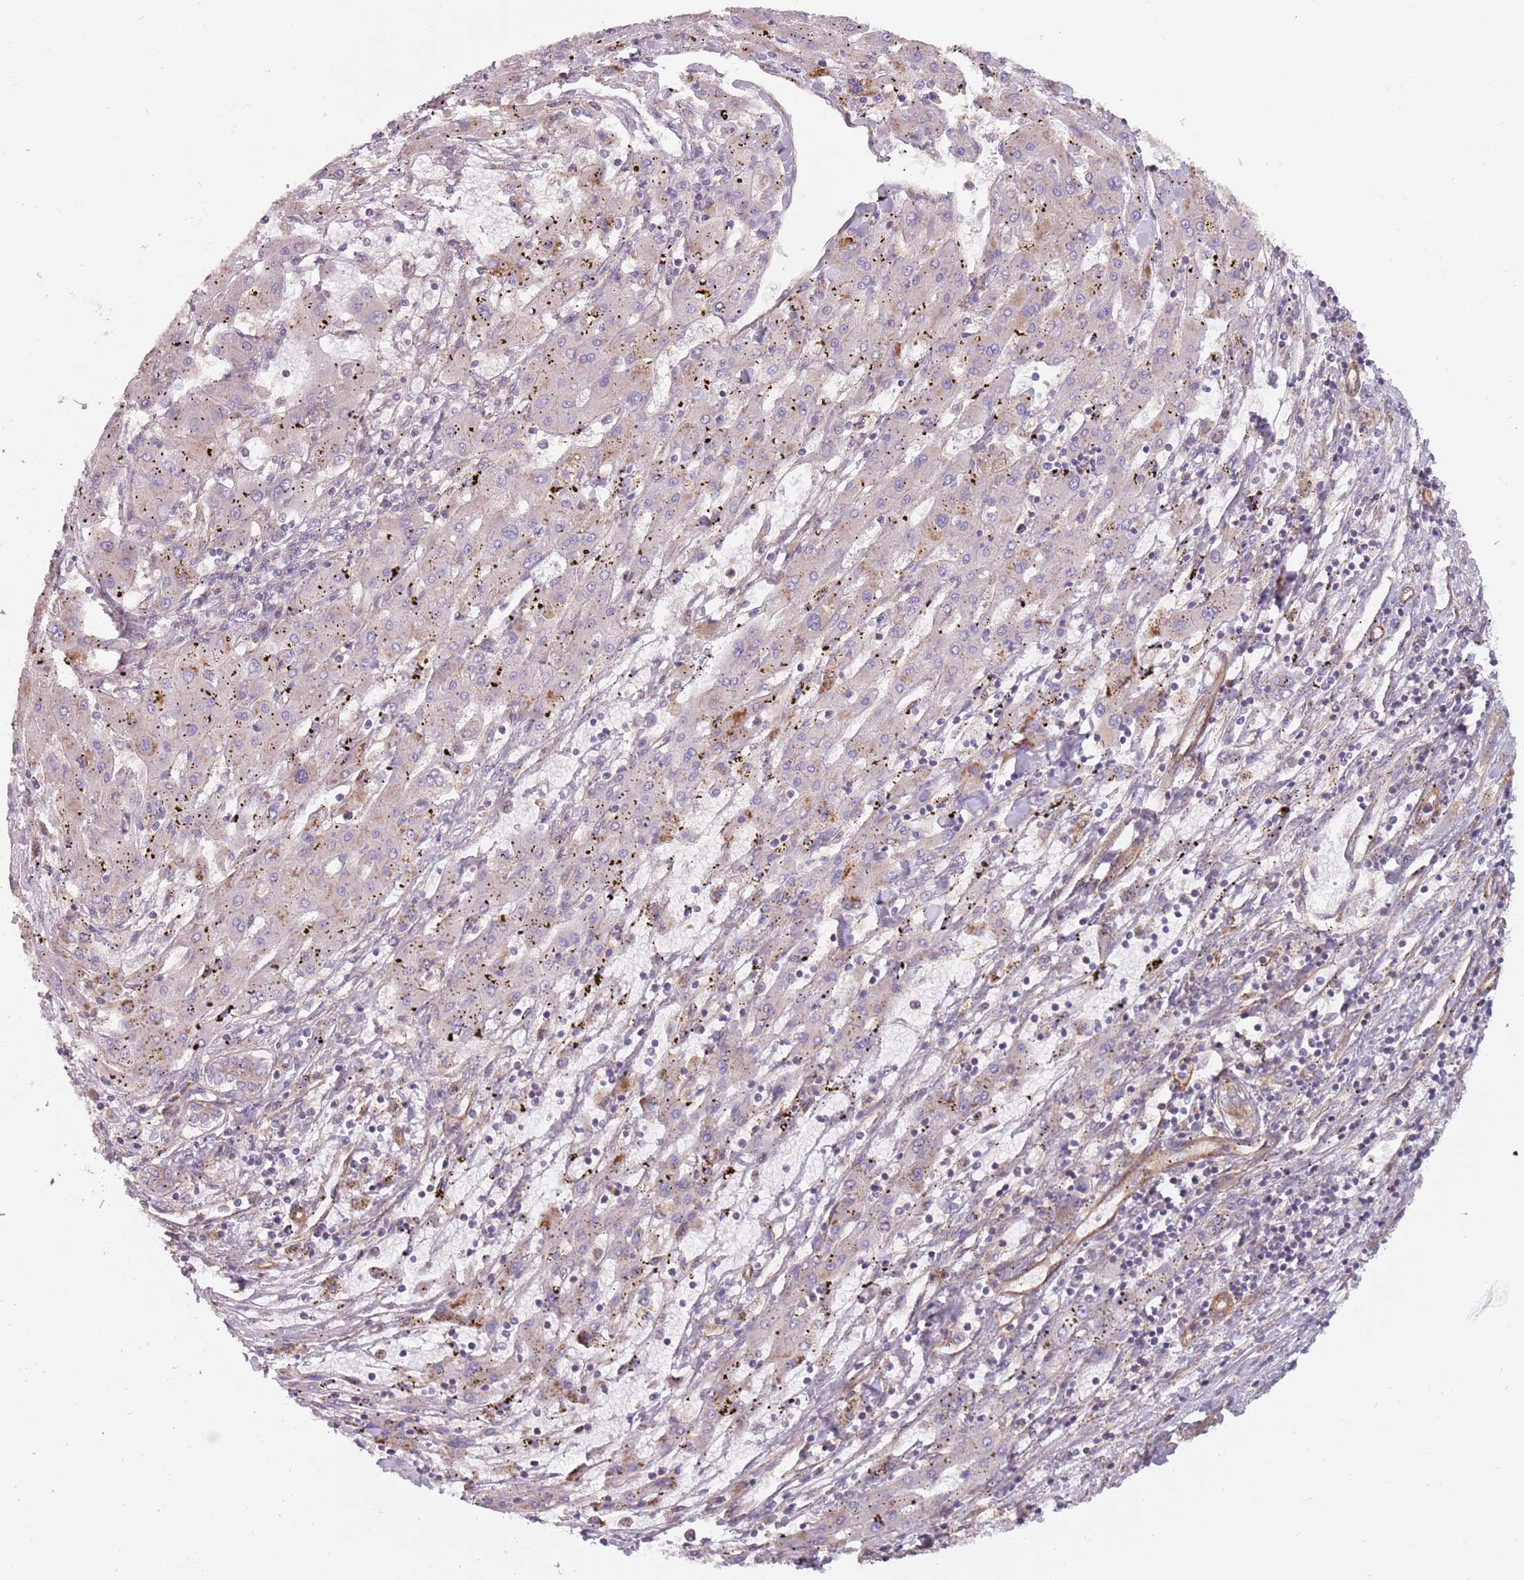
{"staining": {"intensity": "moderate", "quantity": "<25%", "location": "cytoplasmic/membranous"}, "tissue": "liver cancer", "cell_type": "Tumor cells", "image_type": "cancer", "snomed": [{"axis": "morphology", "description": "Carcinoma, Hepatocellular, NOS"}, {"axis": "topography", "description": "Liver"}], "caption": "Immunohistochemistry (IHC) (DAB (3,3'-diaminobenzidine)) staining of human liver cancer demonstrates moderate cytoplasmic/membranous protein staining in approximately <25% of tumor cells.", "gene": "SPDL1", "patient": {"sex": "male", "age": 72}}